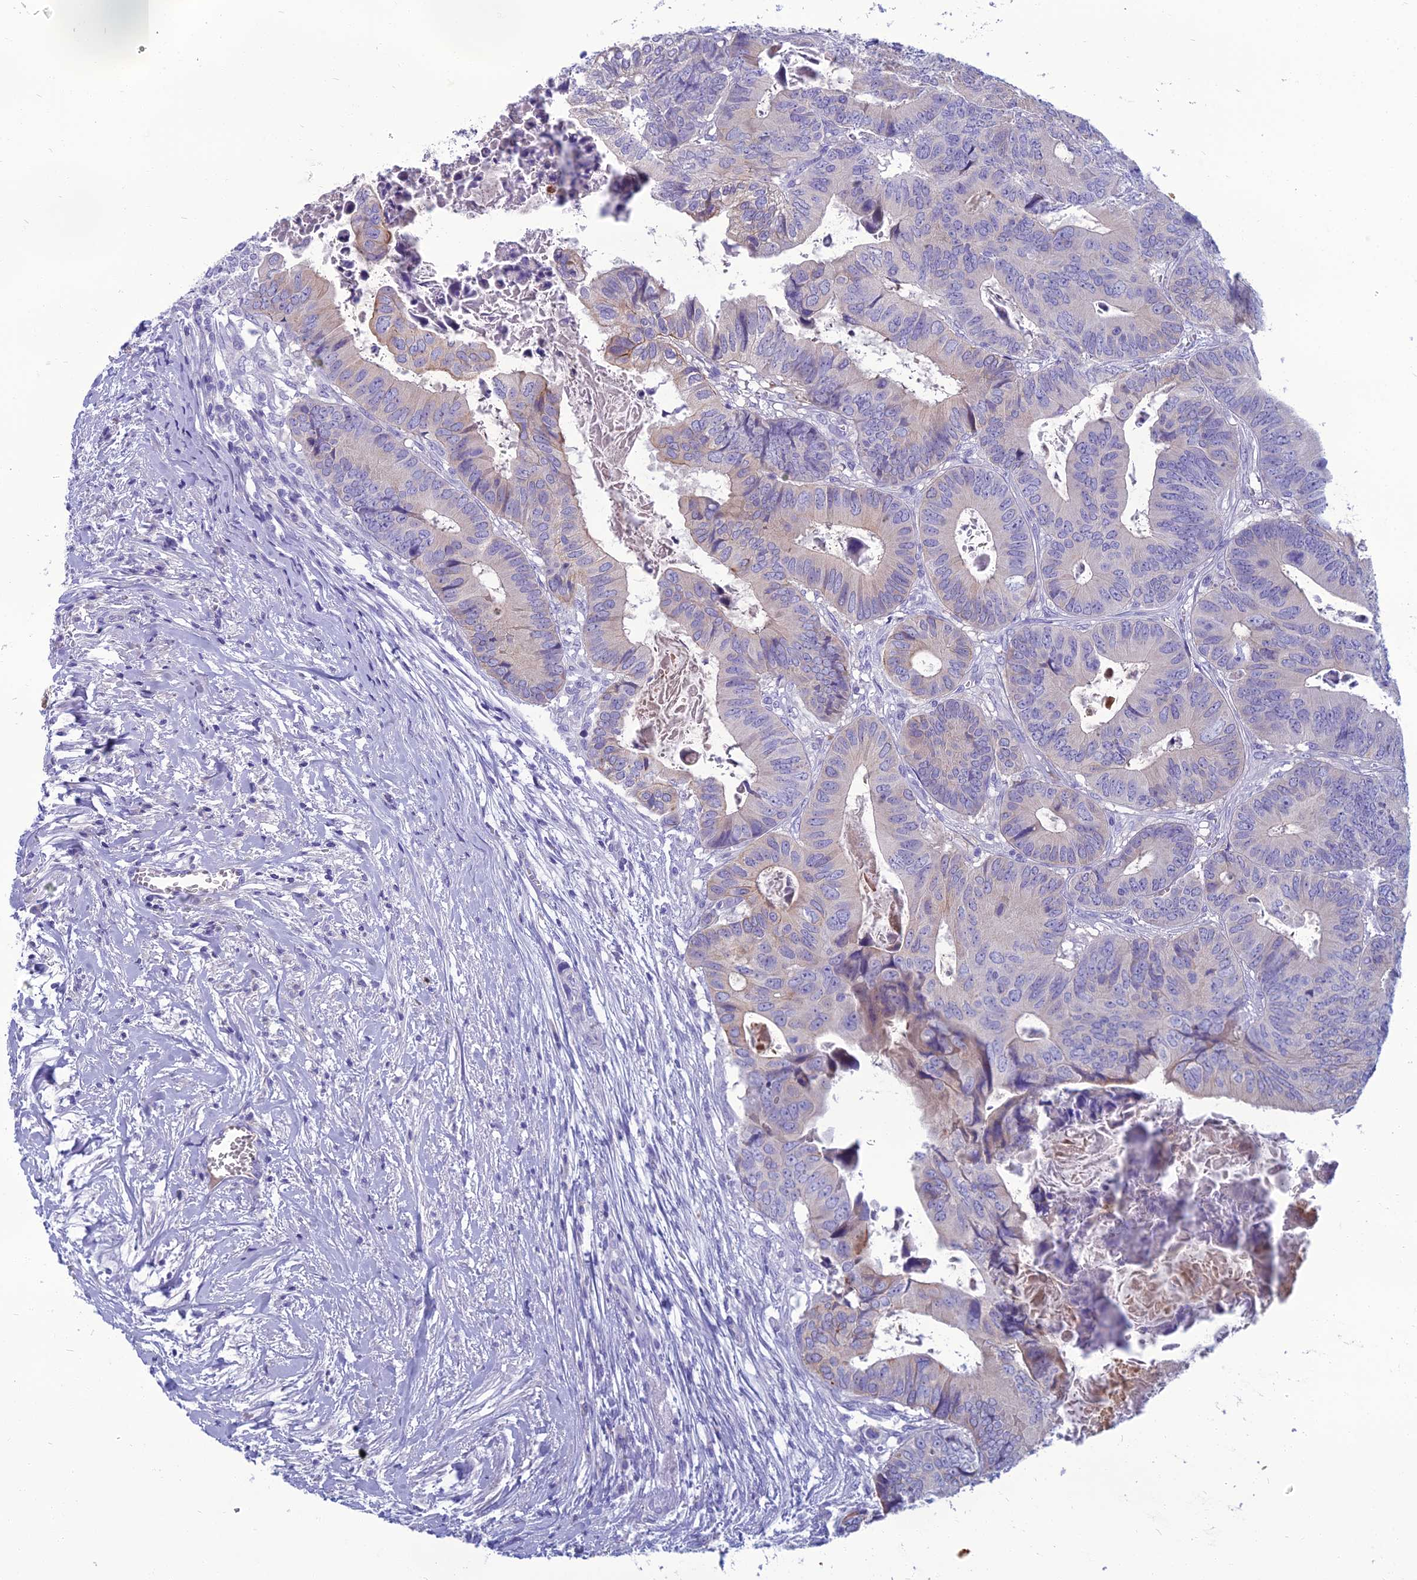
{"staining": {"intensity": "negative", "quantity": "none", "location": "none"}, "tissue": "colorectal cancer", "cell_type": "Tumor cells", "image_type": "cancer", "snomed": [{"axis": "morphology", "description": "Adenocarcinoma, NOS"}, {"axis": "topography", "description": "Colon"}], "caption": "Tumor cells show no significant protein staining in adenocarcinoma (colorectal). (DAB IHC, high magnification).", "gene": "SPTLC3", "patient": {"sex": "male", "age": 85}}